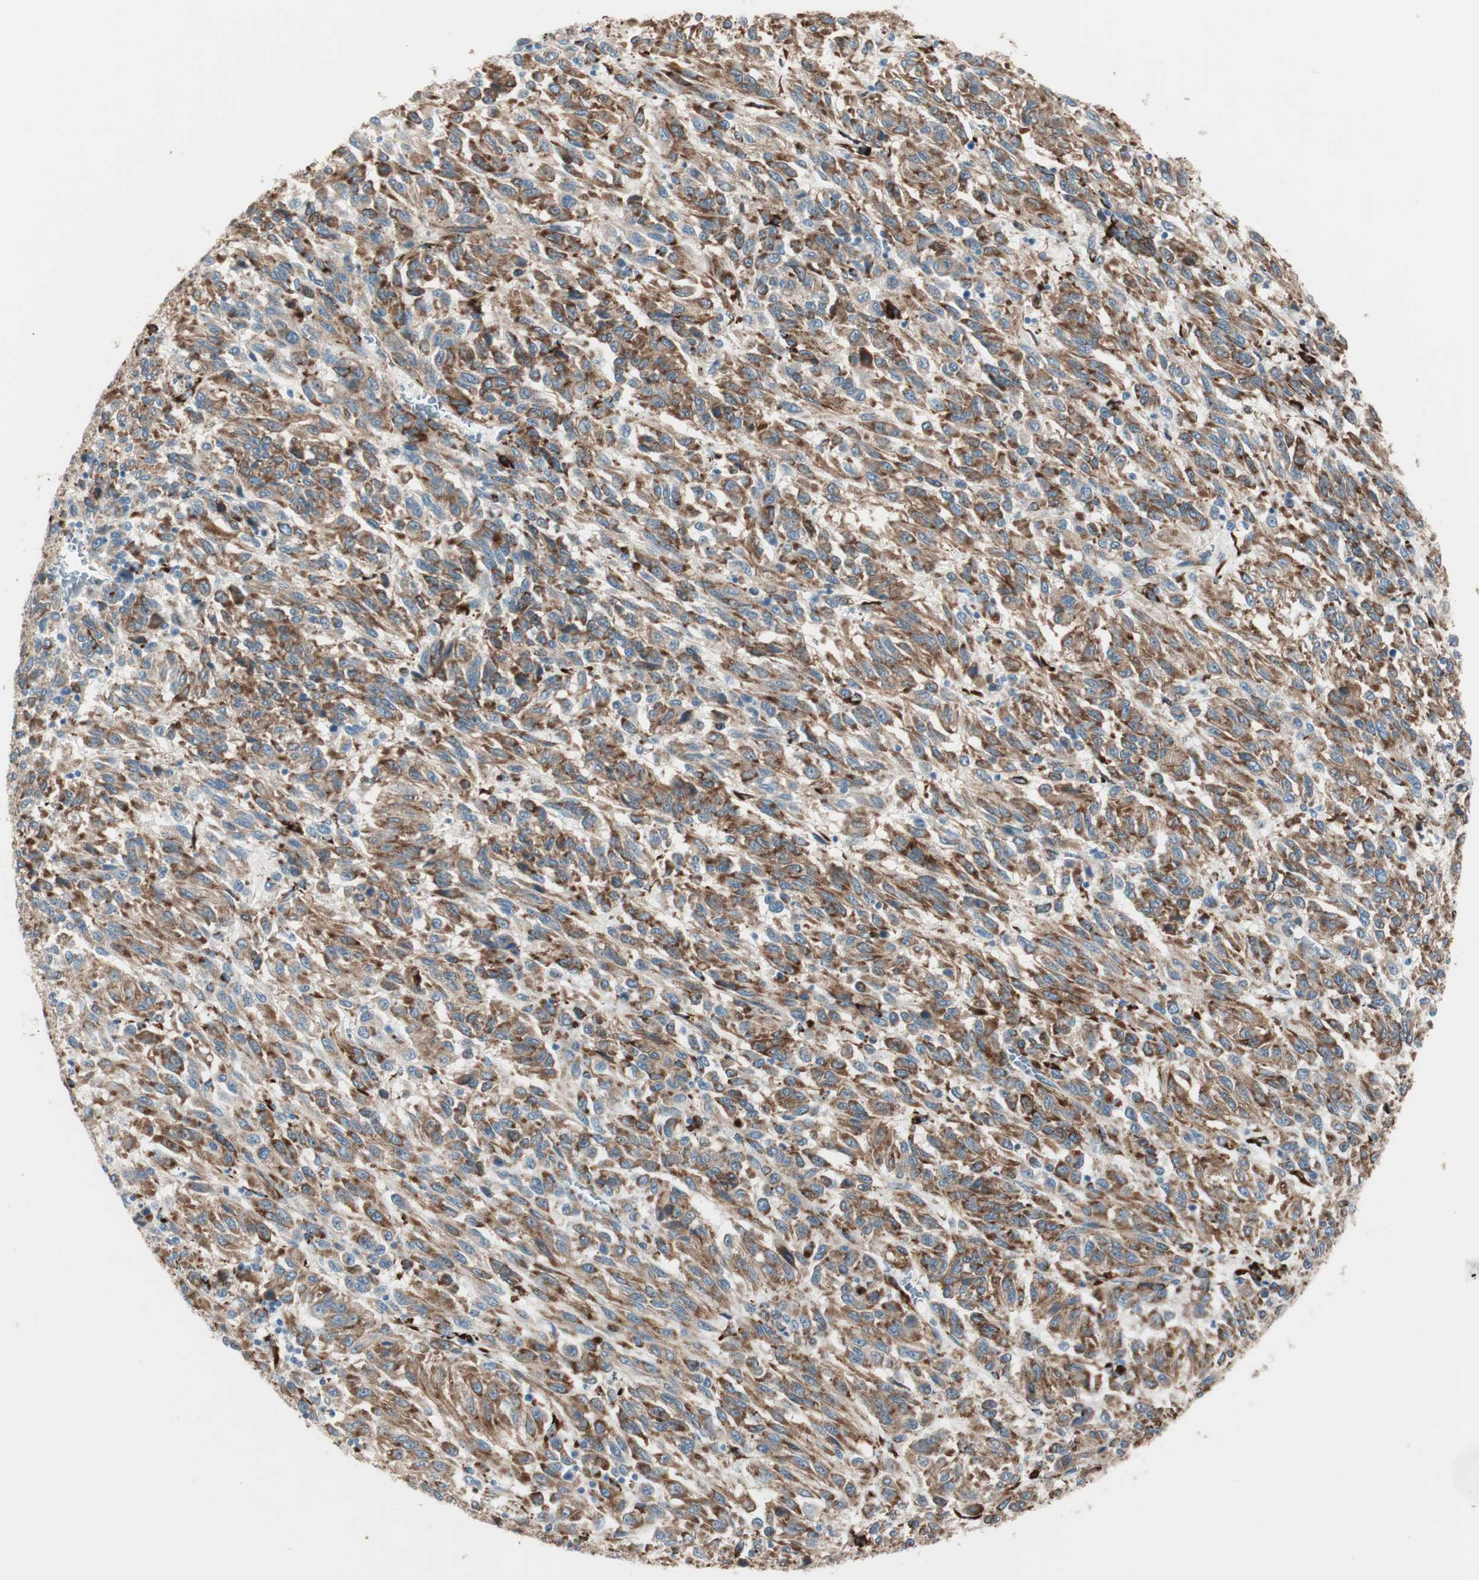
{"staining": {"intensity": "moderate", "quantity": ">75%", "location": "cytoplasmic/membranous"}, "tissue": "melanoma", "cell_type": "Tumor cells", "image_type": "cancer", "snomed": [{"axis": "morphology", "description": "Malignant melanoma, Metastatic site"}, {"axis": "topography", "description": "Lung"}], "caption": "A histopathology image of malignant melanoma (metastatic site) stained for a protein shows moderate cytoplasmic/membranous brown staining in tumor cells.", "gene": "P4HTM", "patient": {"sex": "male", "age": 64}}